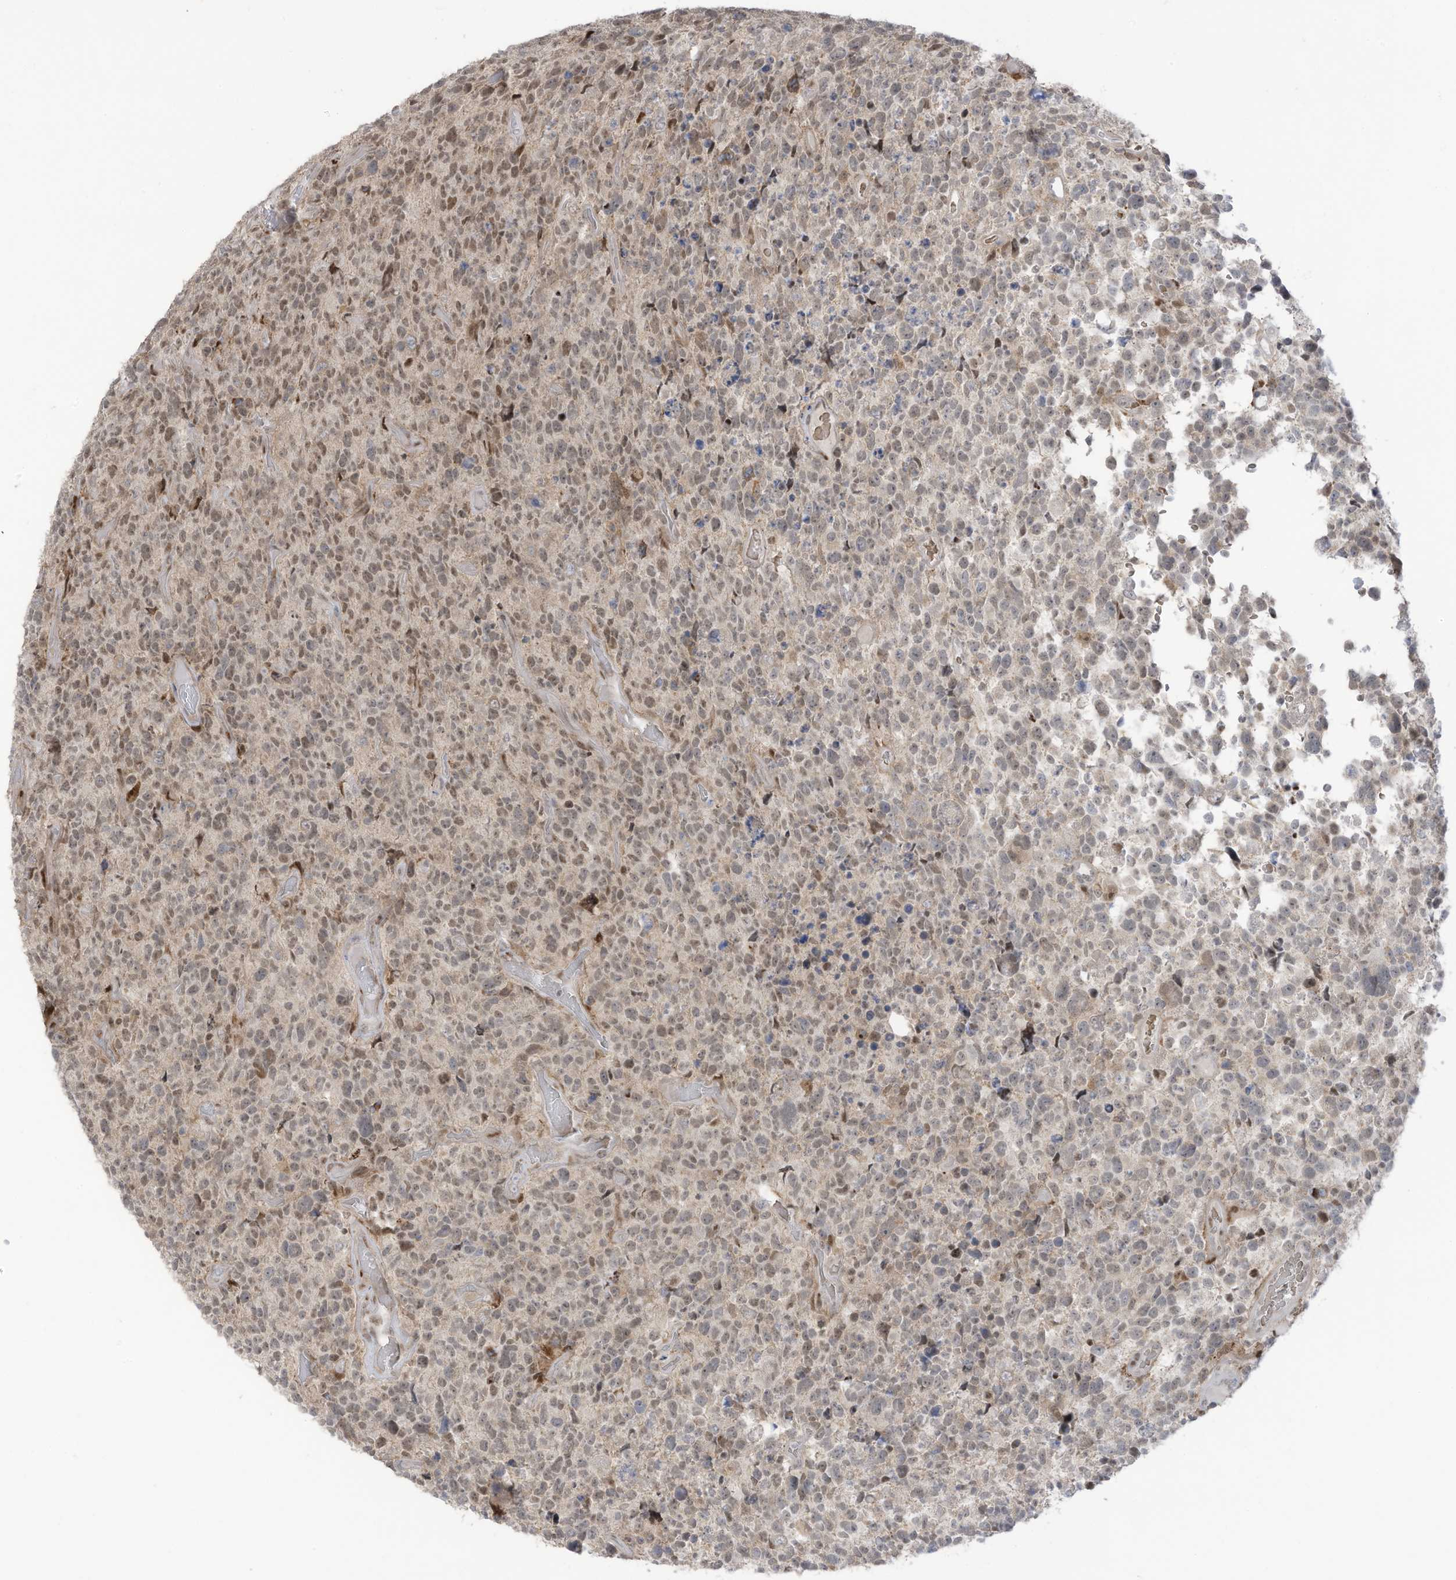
{"staining": {"intensity": "weak", "quantity": "25%-75%", "location": "cytoplasmic/membranous"}, "tissue": "glioma", "cell_type": "Tumor cells", "image_type": "cancer", "snomed": [{"axis": "morphology", "description": "Glioma, malignant, High grade"}, {"axis": "topography", "description": "Brain"}], "caption": "This is an image of IHC staining of malignant glioma (high-grade), which shows weak staining in the cytoplasmic/membranous of tumor cells.", "gene": "ZCWPW2", "patient": {"sex": "male", "age": 69}}